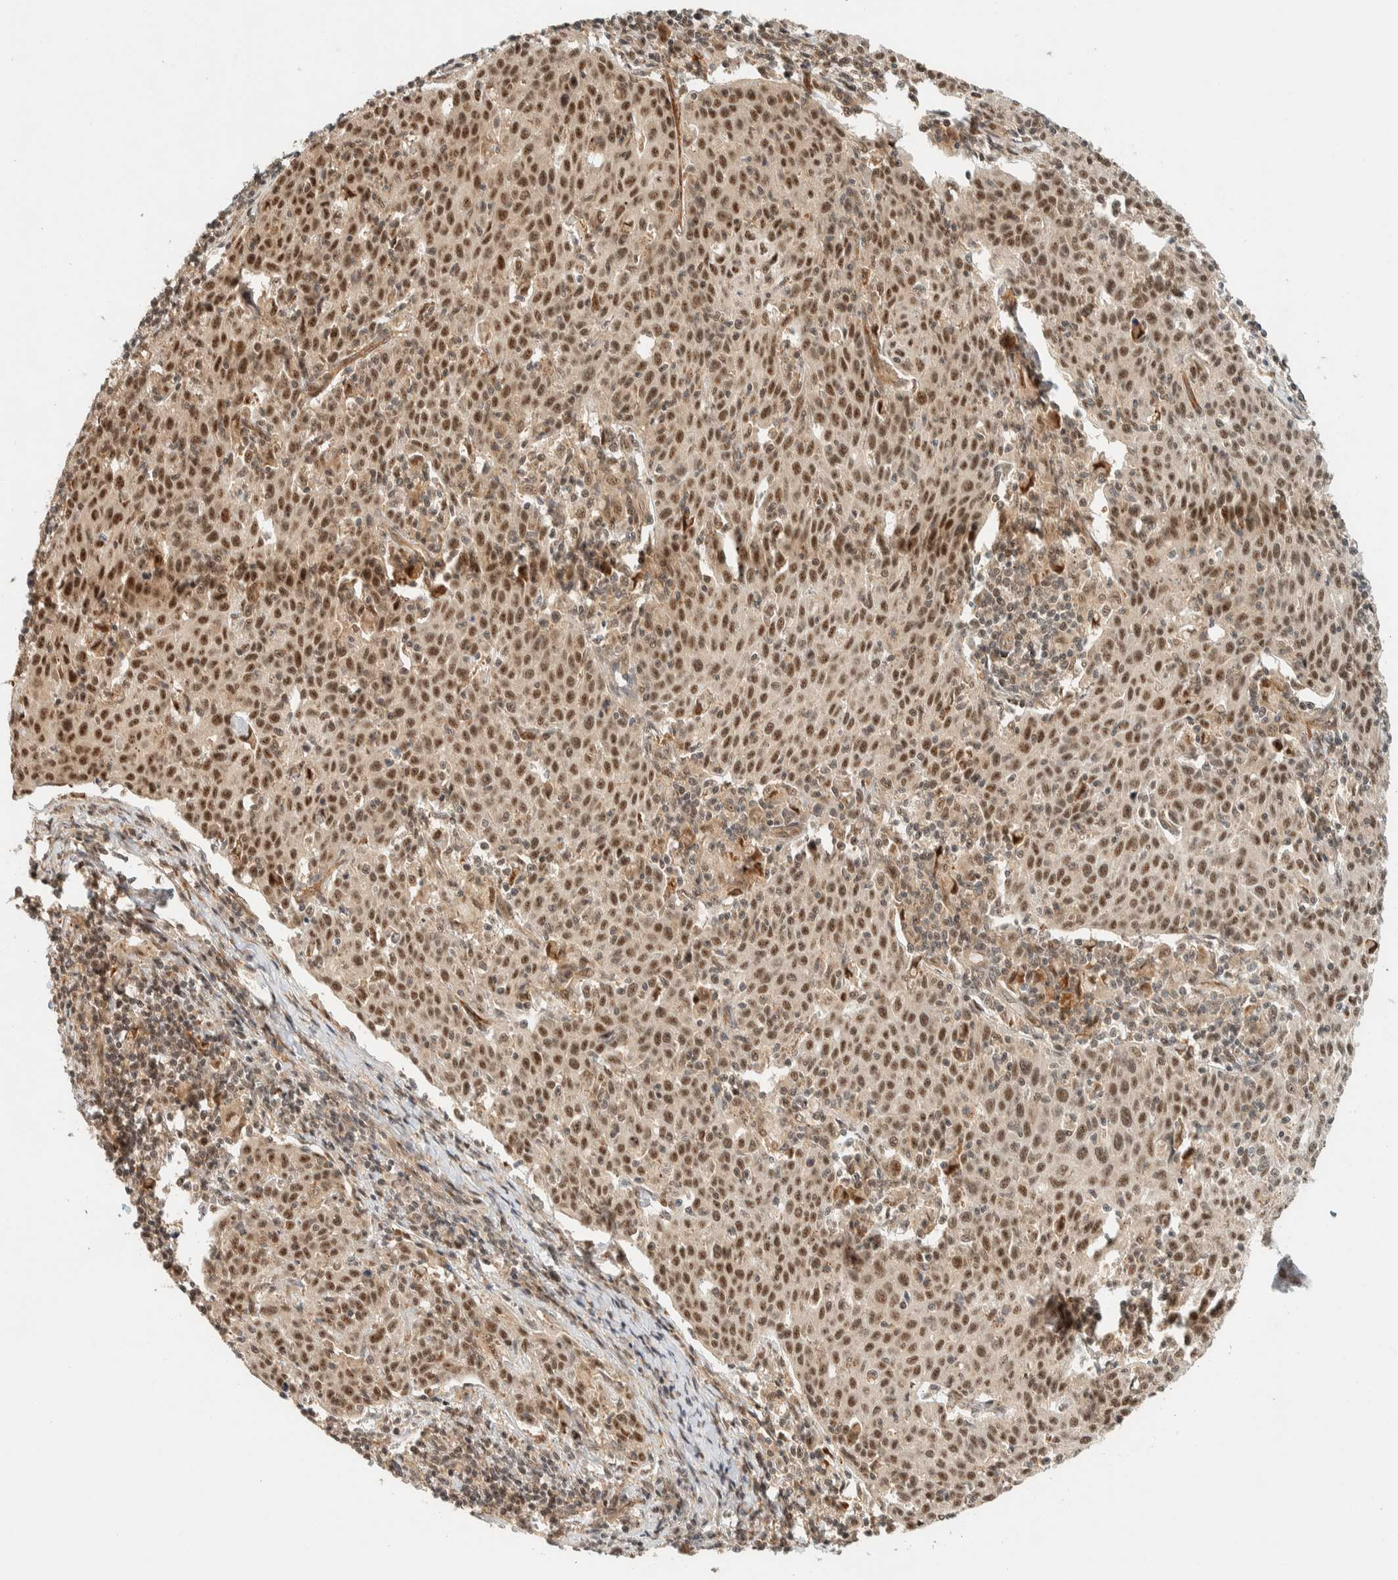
{"staining": {"intensity": "strong", "quantity": ">75%", "location": "nuclear"}, "tissue": "cervical cancer", "cell_type": "Tumor cells", "image_type": "cancer", "snomed": [{"axis": "morphology", "description": "Squamous cell carcinoma, NOS"}, {"axis": "topography", "description": "Cervix"}], "caption": "A high-resolution micrograph shows immunohistochemistry (IHC) staining of cervical cancer (squamous cell carcinoma), which displays strong nuclear positivity in approximately >75% of tumor cells.", "gene": "SIK1", "patient": {"sex": "female", "age": 38}}